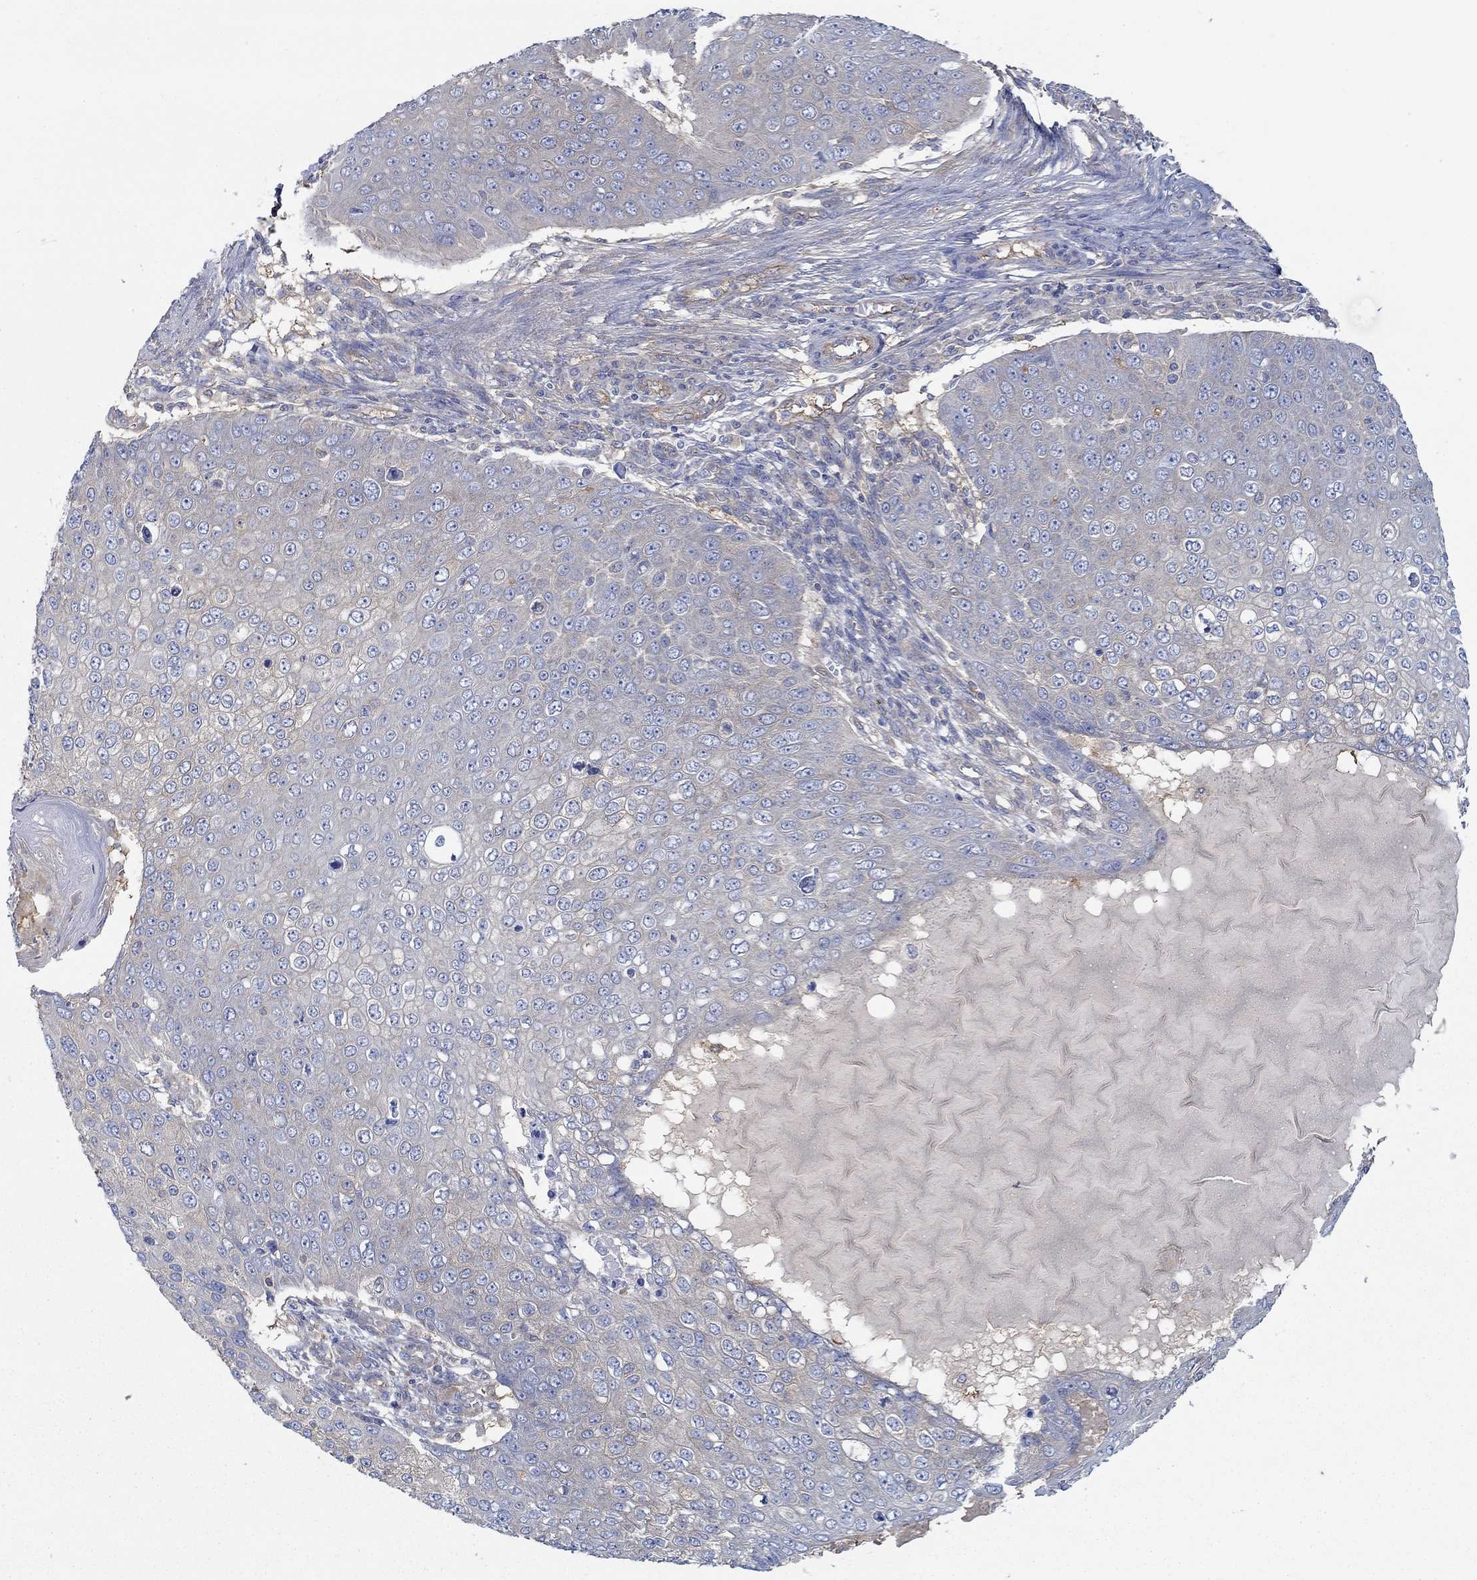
{"staining": {"intensity": "negative", "quantity": "none", "location": "none"}, "tissue": "skin cancer", "cell_type": "Tumor cells", "image_type": "cancer", "snomed": [{"axis": "morphology", "description": "Squamous cell carcinoma, NOS"}, {"axis": "topography", "description": "Skin"}], "caption": "Human skin cancer stained for a protein using immunohistochemistry displays no positivity in tumor cells.", "gene": "SPAG9", "patient": {"sex": "male", "age": 71}}